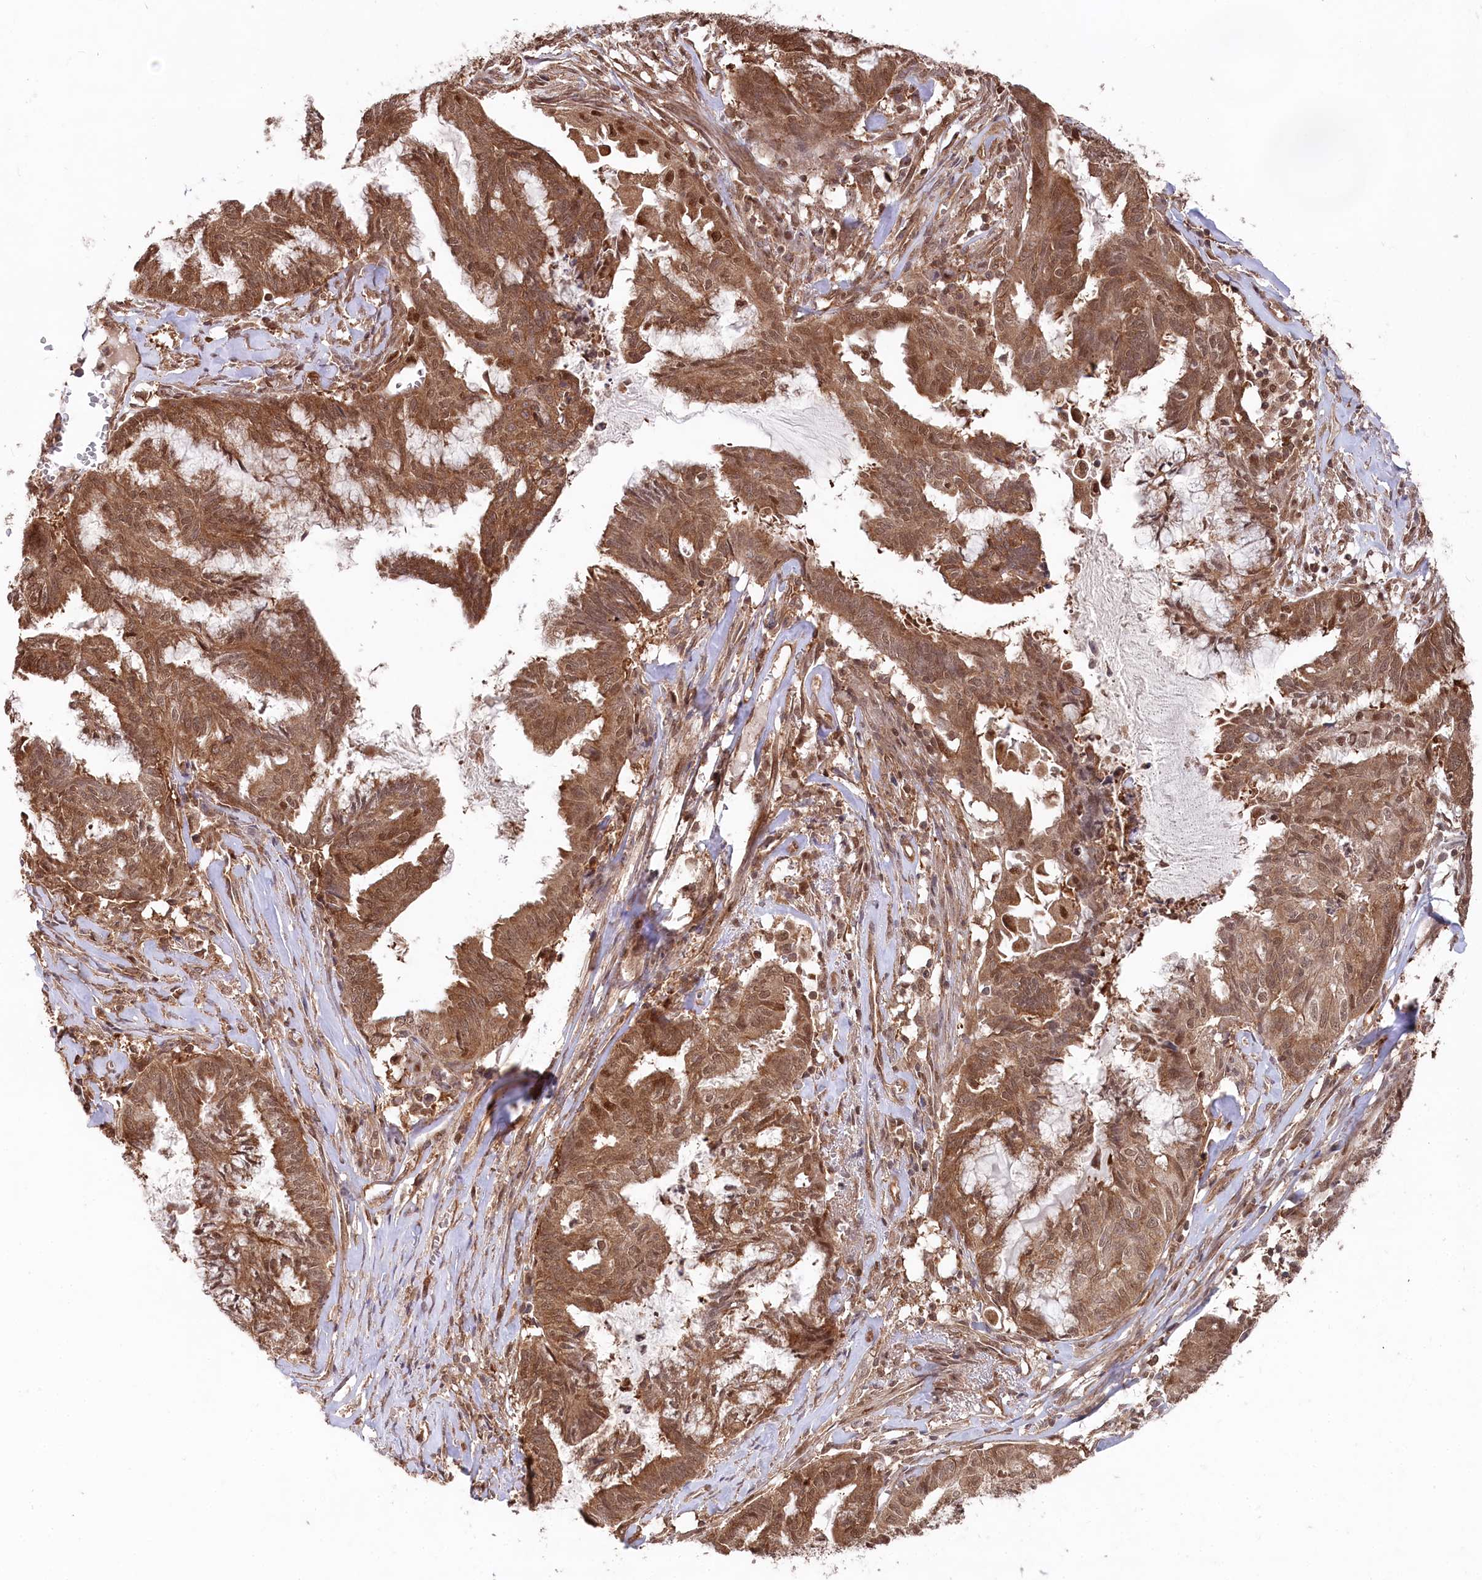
{"staining": {"intensity": "strong", "quantity": ">75%", "location": "cytoplasmic/membranous,nuclear"}, "tissue": "endometrial cancer", "cell_type": "Tumor cells", "image_type": "cancer", "snomed": [{"axis": "morphology", "description": "Adenocarcinoma, NOS"}, {"axis": "topography", "description": "Endometrium"}], "caption": "Approximately >75% of tumor cells in human endometrial adenocarcinoma demonstrate strong cytoplasmic/membranous and nuclear protein expression as visualized by brown immunohistochemical staining.", "gene": "PSMA1", "patient": {"sex": "female", "age": 86}}